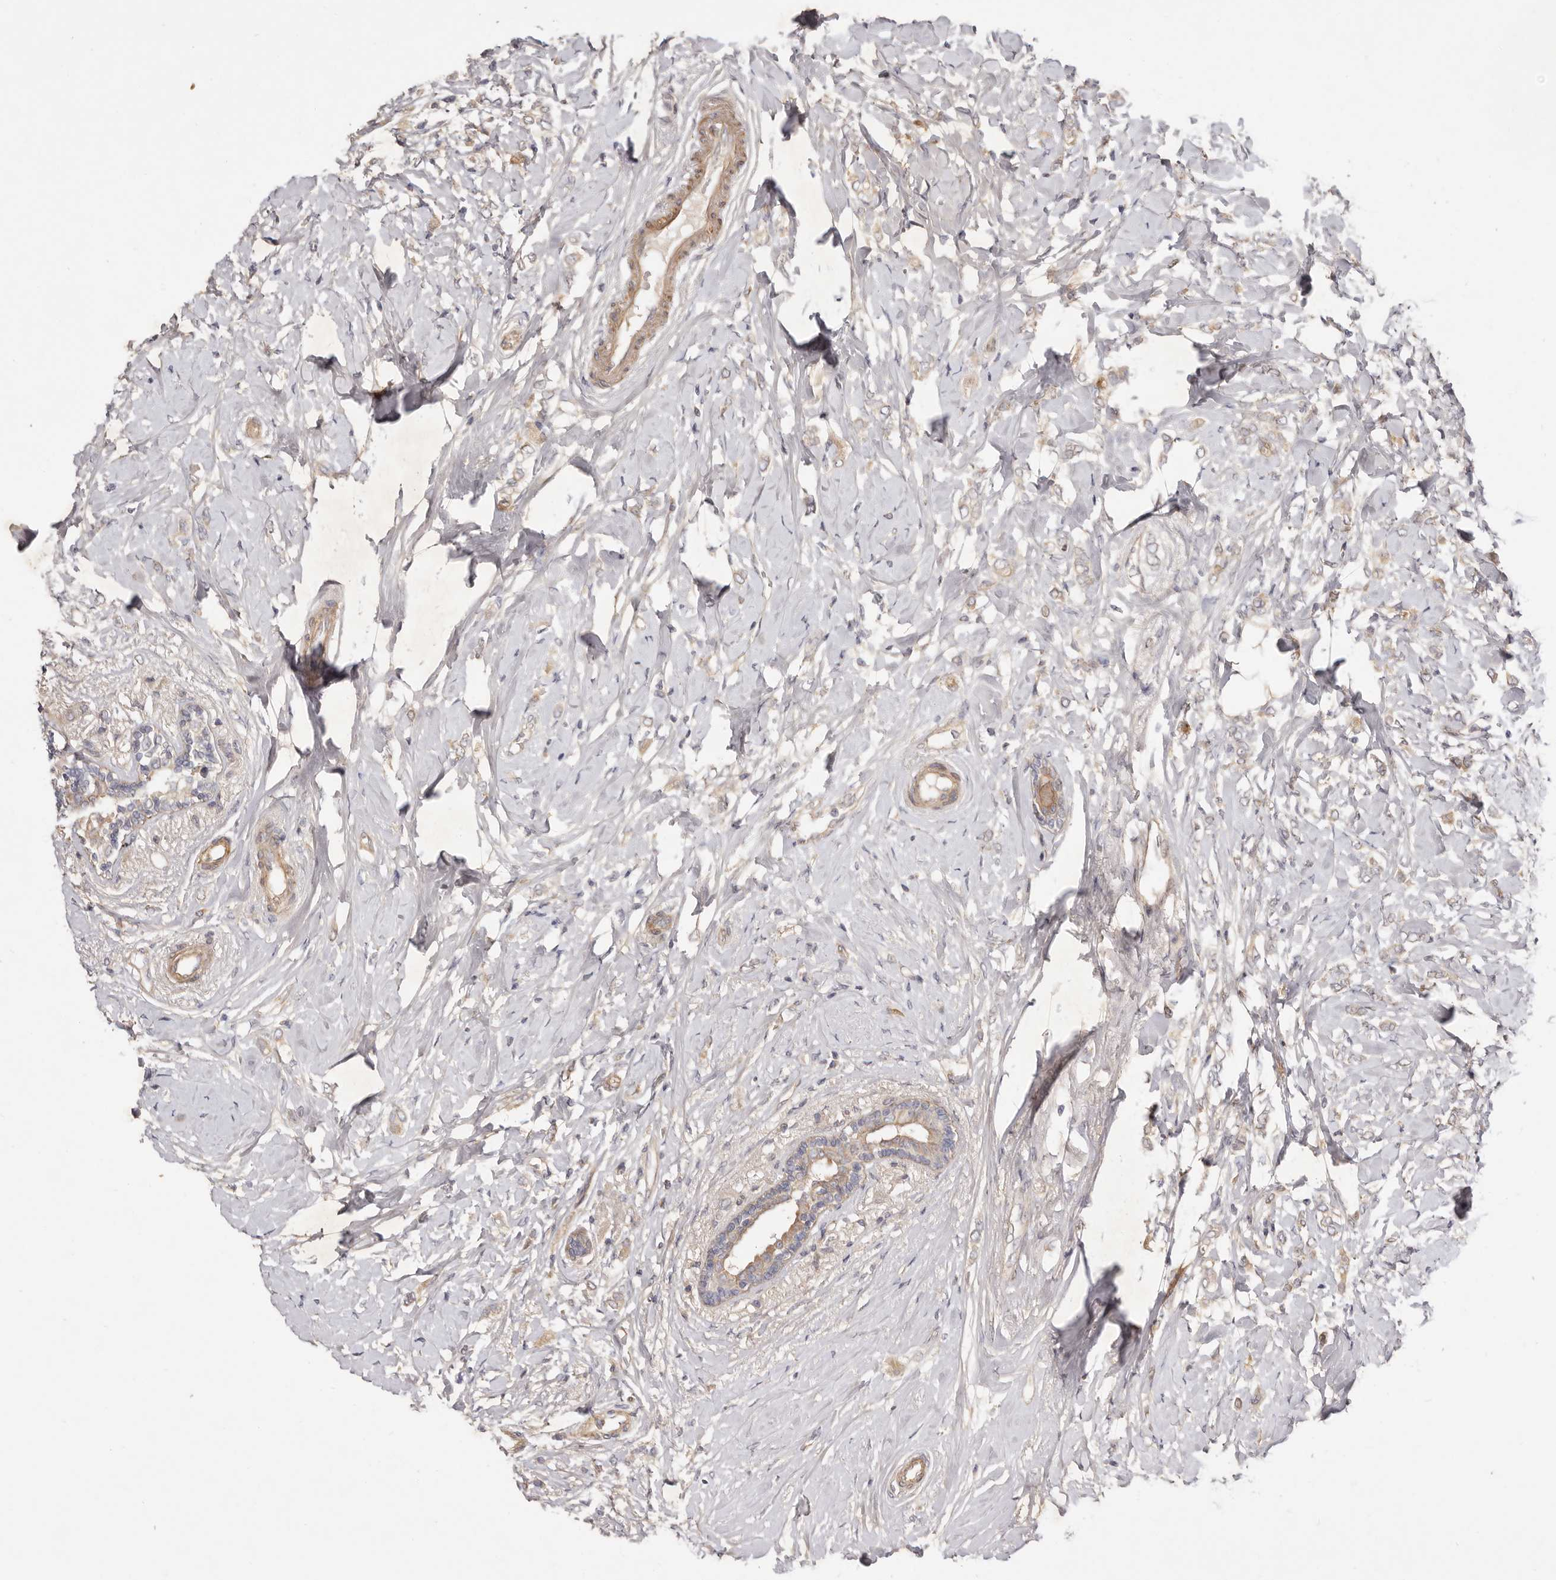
{"staining": {"intensity": "negative", "quantity": "none", "location": "none"}, "tissue": "breast cancer", "cell_type": "Tumor cells", "image_type": "cancer", "snomed": [{"axis": "morphology", "description": "Normal tissue, NOS"}, {"axis": "morphology", "description": "Lobular carcinoma"}, {"axis": "topography", "description": "Breast"}], "caption": "This is an immunohistochemistry (IHC) micrograph of breast lobular carcinoma. There is no positivity in tumor cells.", "gene": "ADAMTS9", "patient": {"sex": "female", "age": 47}}